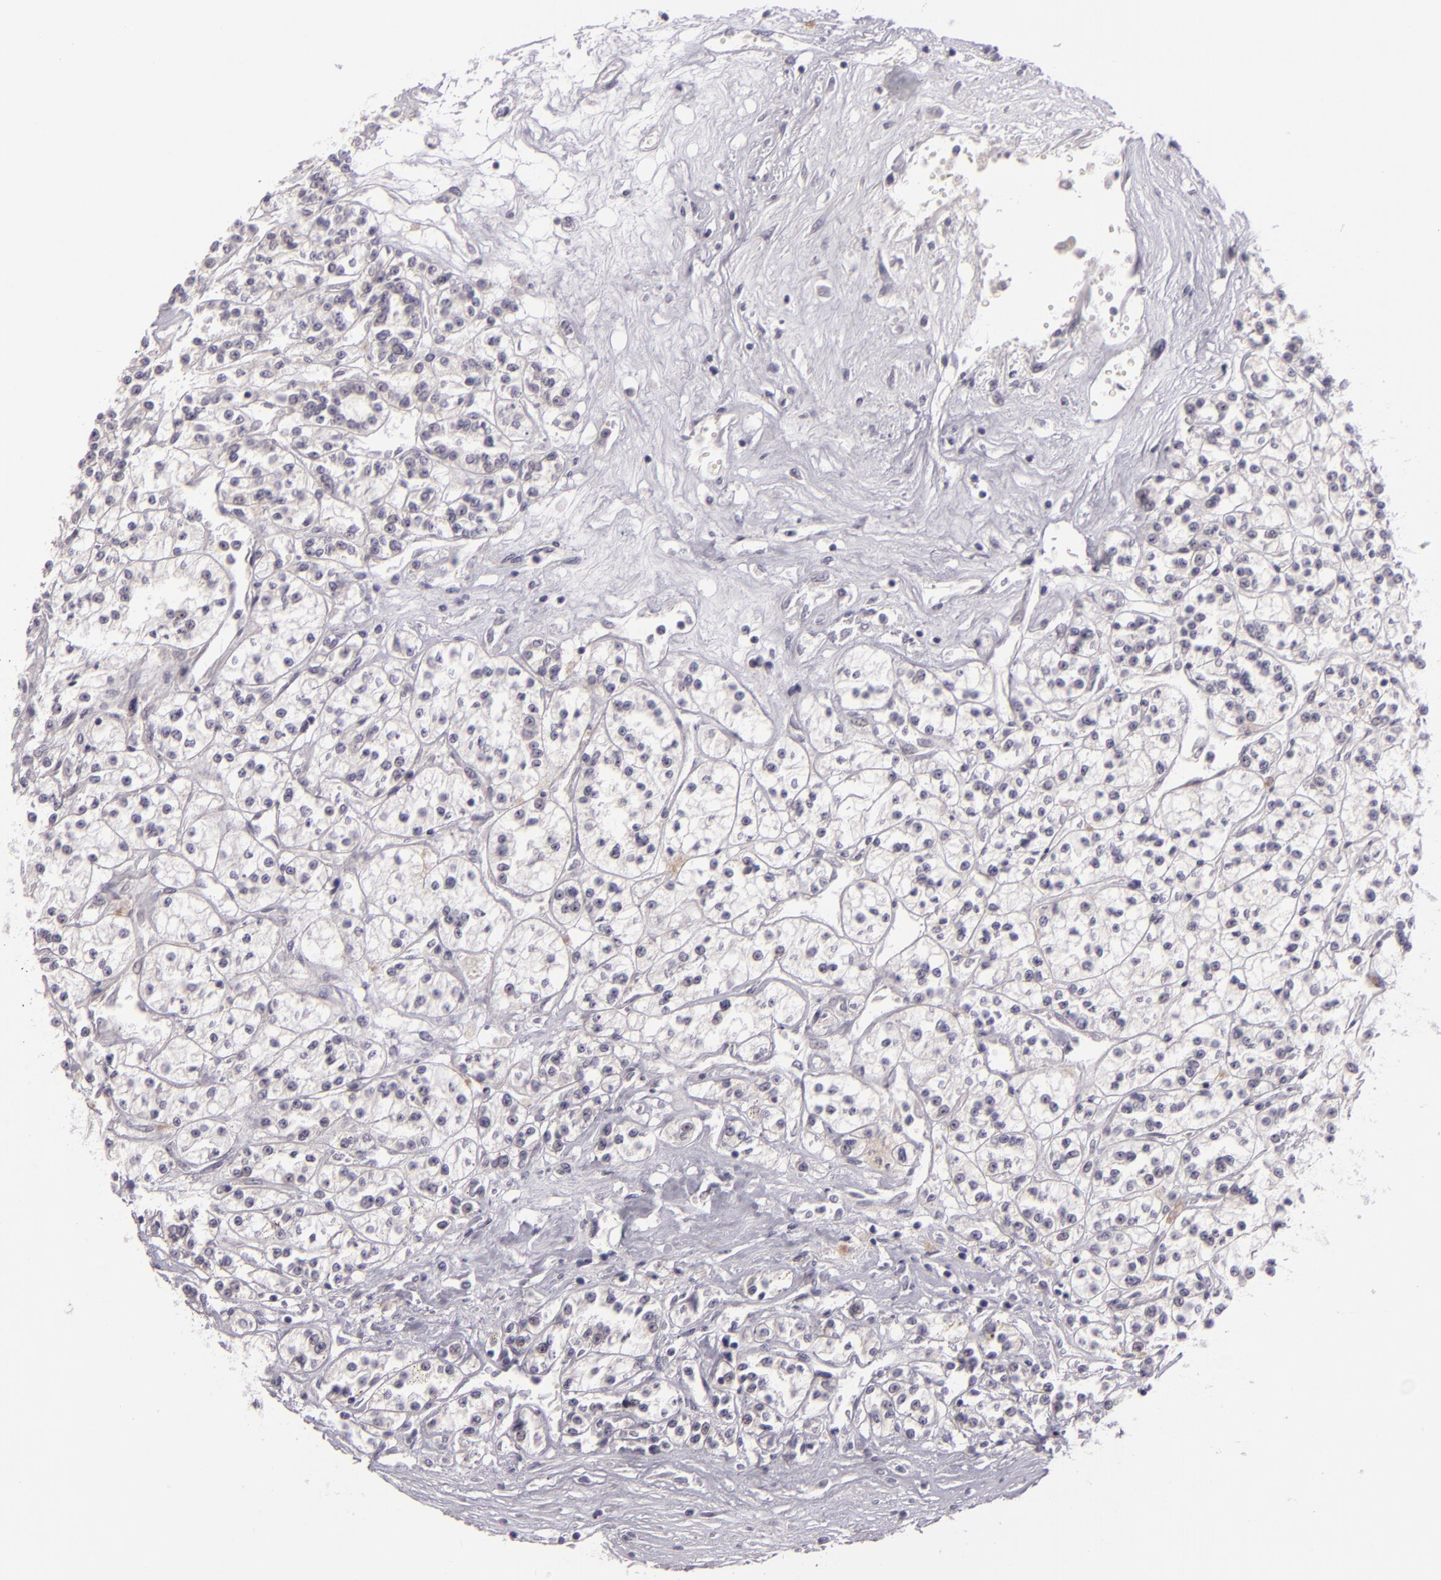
{"staining": {"intensity": "negative", "quantity": "none", "location": "none"}, "tissue": "renal cancer", "cell_type": "Tumor cells", "image_type": "cancer", "snomed": [{"axis": "morphology", "description": "Adenocarcinoma, NOS"}, {"axis": "topography", "description": "Kidney"}], "caption": "There is no significant staining in tumor cells of adenocarcinoma (renal).", "gene": "EGFL6", "patient": {"sex": "female", "age": 76}}